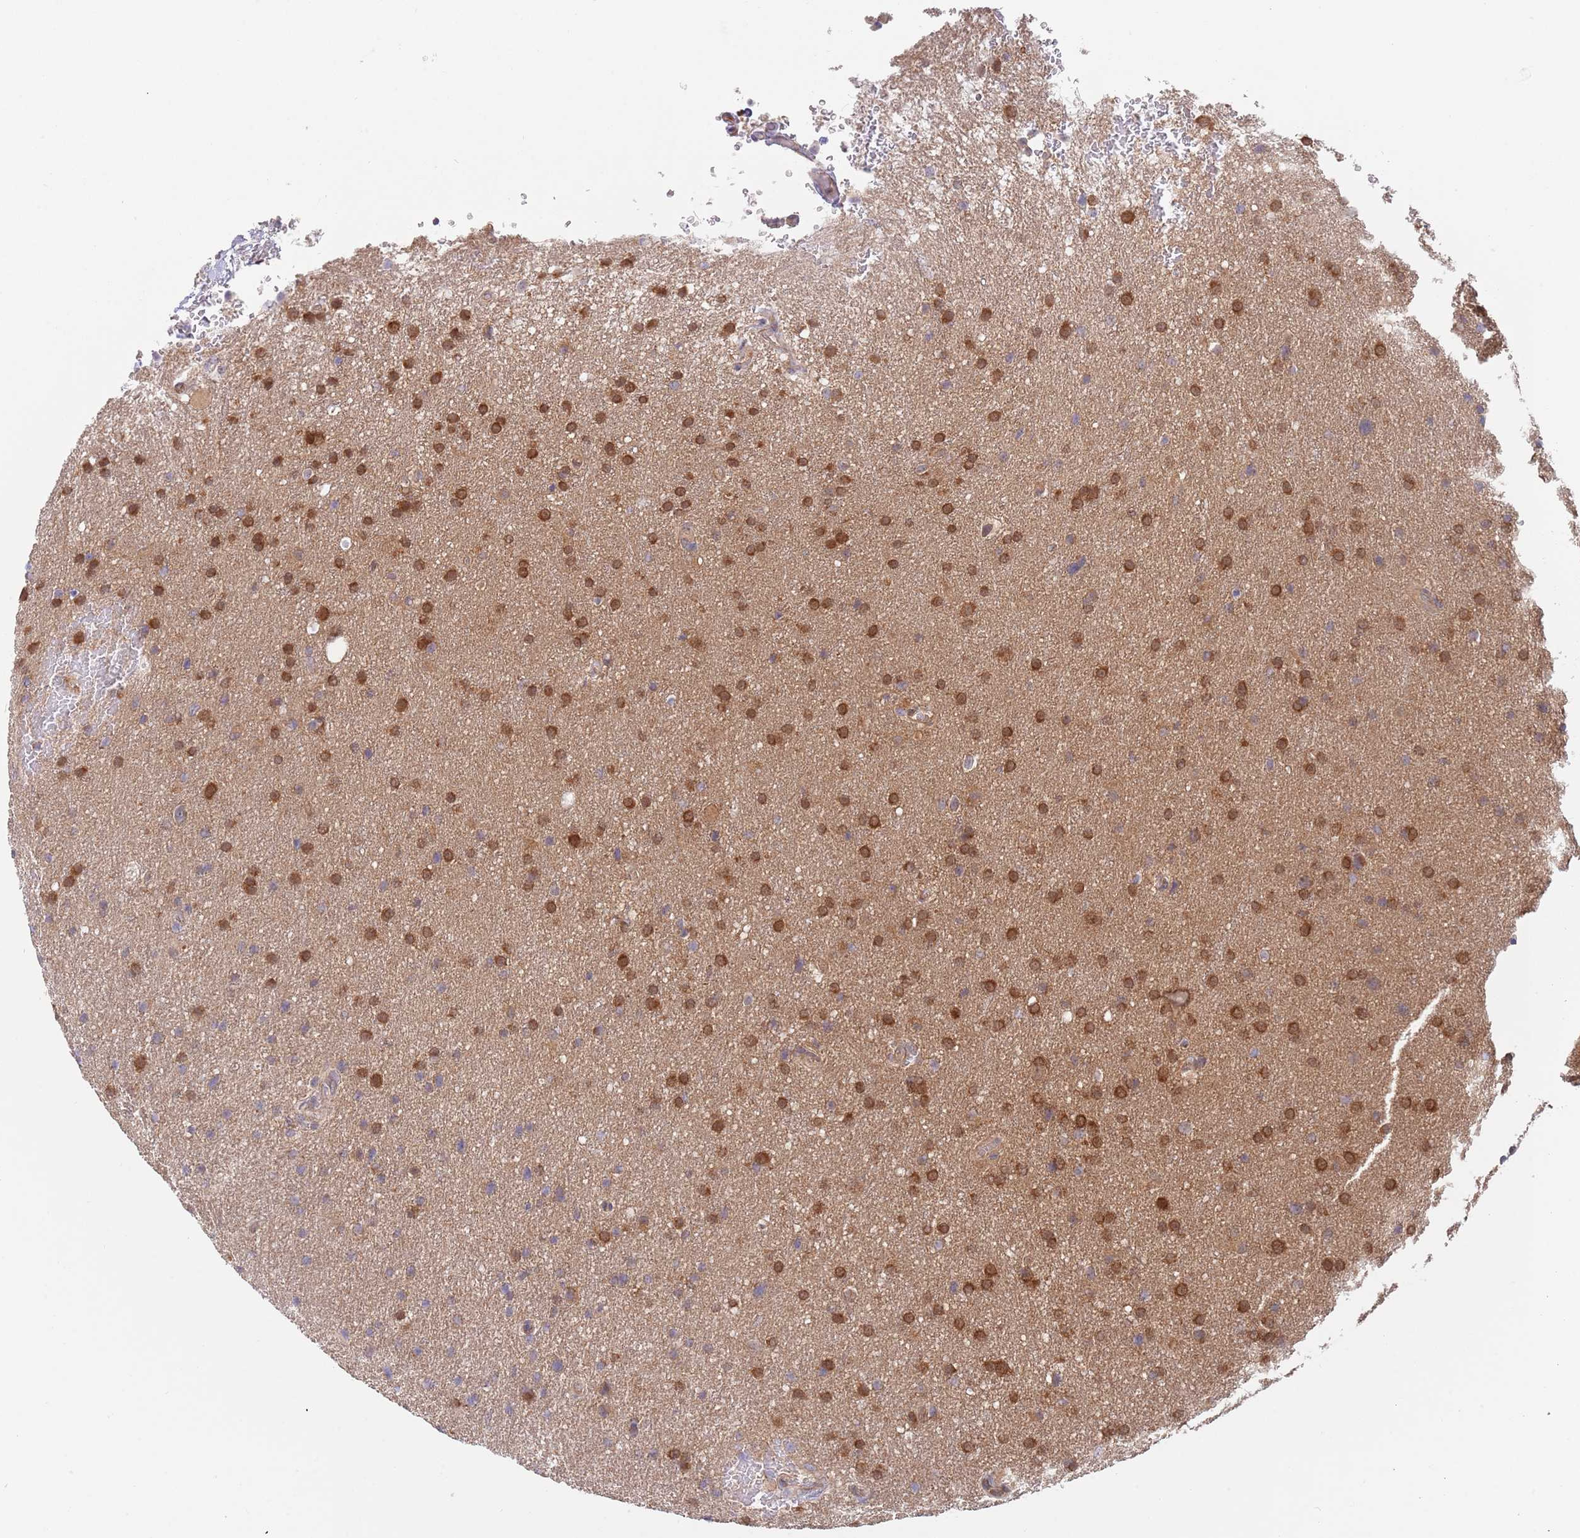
{"staining": {"intensity": "strong", "quantity": "25%-75%", "location": "cytoplasmic/membranous"}, "tissue": "glioma", "cell_type": "Tumor cells", "image_type": "cancer", "snomed": [{"axis": "morphology", "description": "Glioma, malignant, Low grade"}, {"axis": "topography", "description": "Brain"}], "caption": "Immunohistochemical staining of human low-grade glioma (malignant) shows strong cytoplasmic/membranous protein positivity in about 25%-75% of tumor cells.", "gene": "GUK1", "patient": {"sex": "female", "age": 32}}